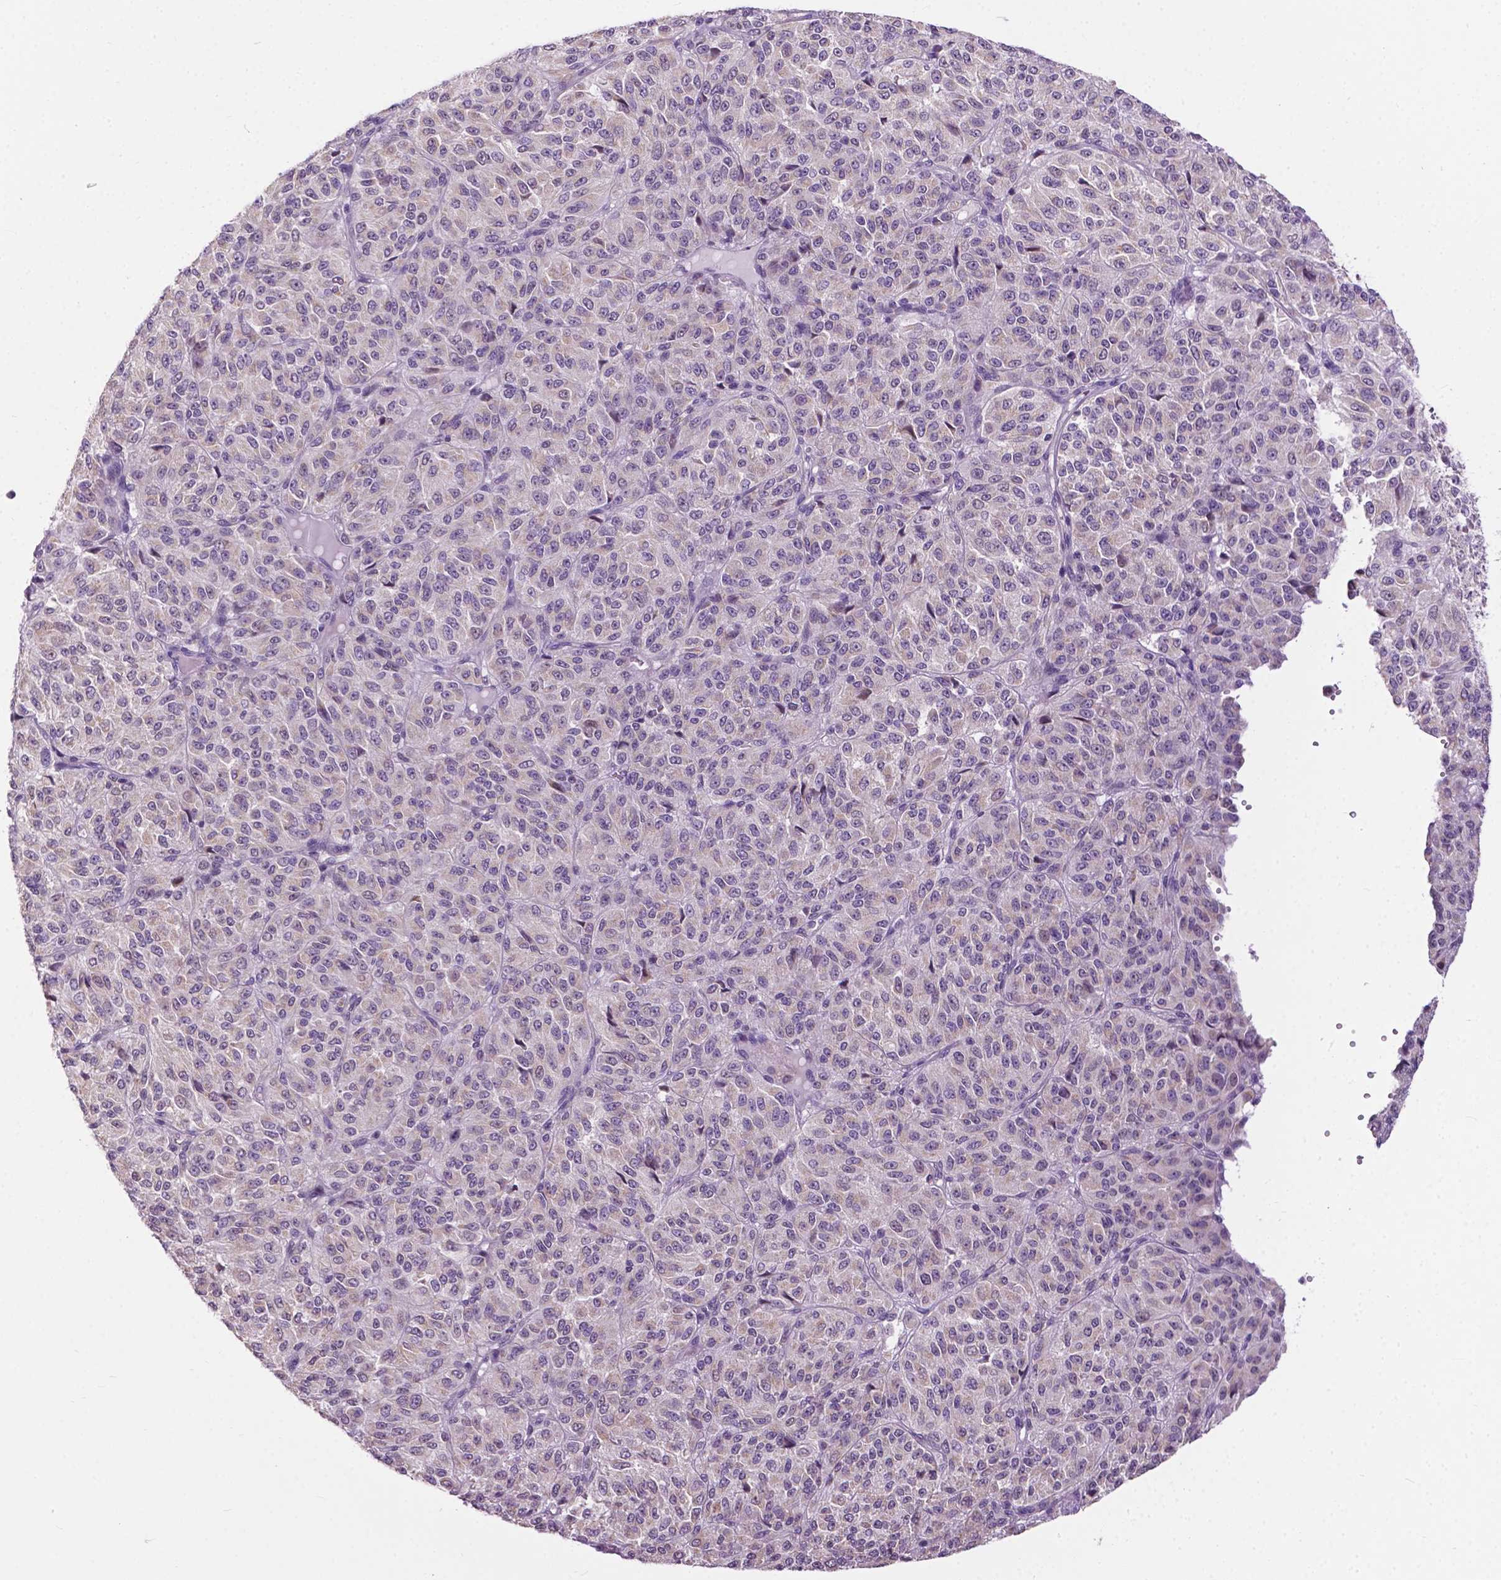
{"staining": {"intensity": "weak", "quantity": "<25%", "location": "cytoplasmic/membranous"}, "tissue": "melanoma", "cell_type": "Tumor cells", "image_type": "cancer", "snomed": [{"axis": "morphology", "description": "Malignant melanoma, Metastatic site"}, {"axis": "topography", "description": "Brain"}], "caption": "Tumor cells show no significant staining in melanoma.", "gene": "TTC9B", "patient": {"sex": "female", "age": 56}}